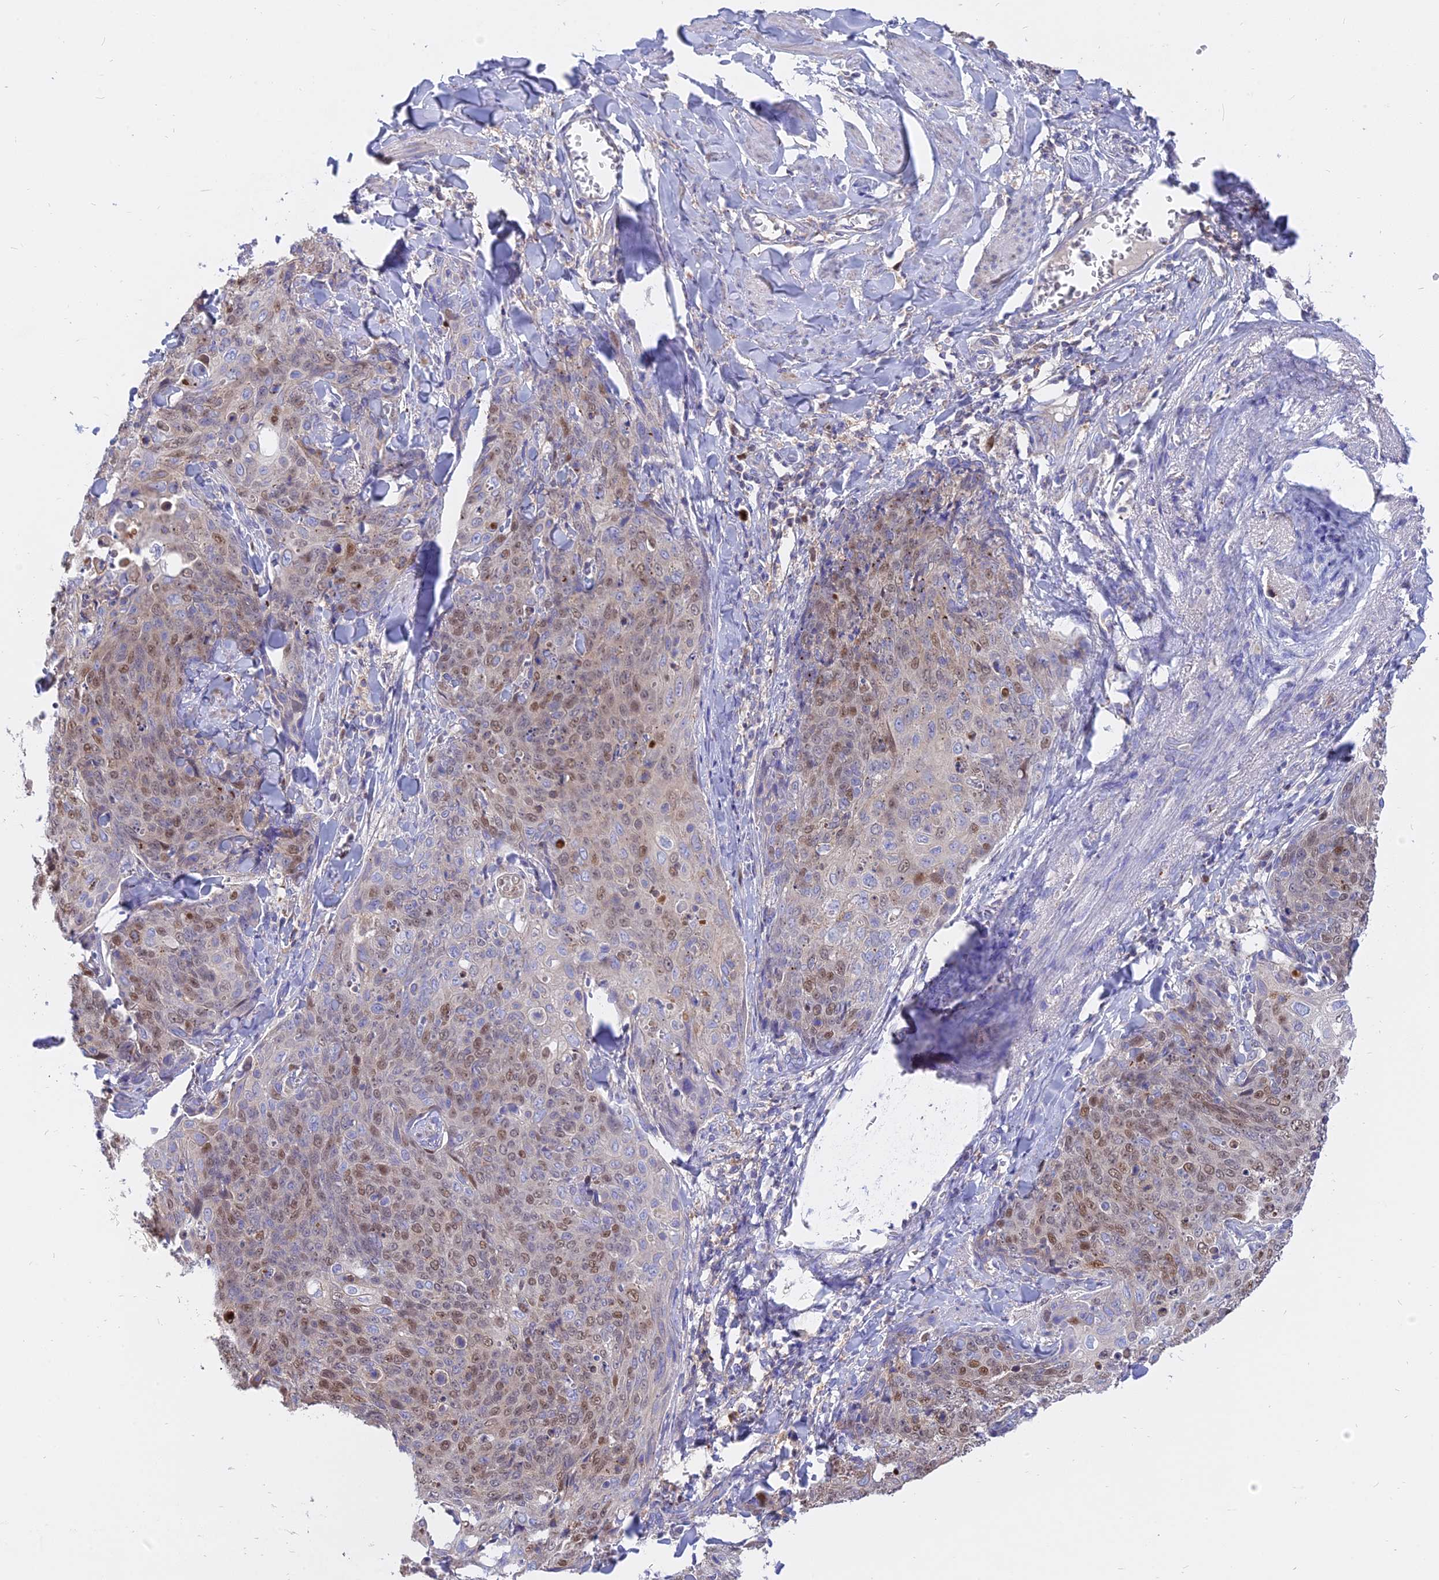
{"staining": {"intensity": "moderate", "quantity": "25%-75%", "location": "nuclear"}, "tissue": "skin cancer", "cell_type": "Tumor cells", "image_type": "cancer", "snomed": [{"axis": "morphology", "description": "Squamous cell carcinoma, NOS"}, {"axis": "topography", "description": "Skin"}, {"axis": "topography", "description": "Vulva"}], "caption": "Immunohistochemical staining of human skin squamous cell carcinoma displays moderate nuclear protein expression in approximately 25%-75% of tumor cells.", "gene": "CENPV", "patient": {"sex": "female", "age": 85}}